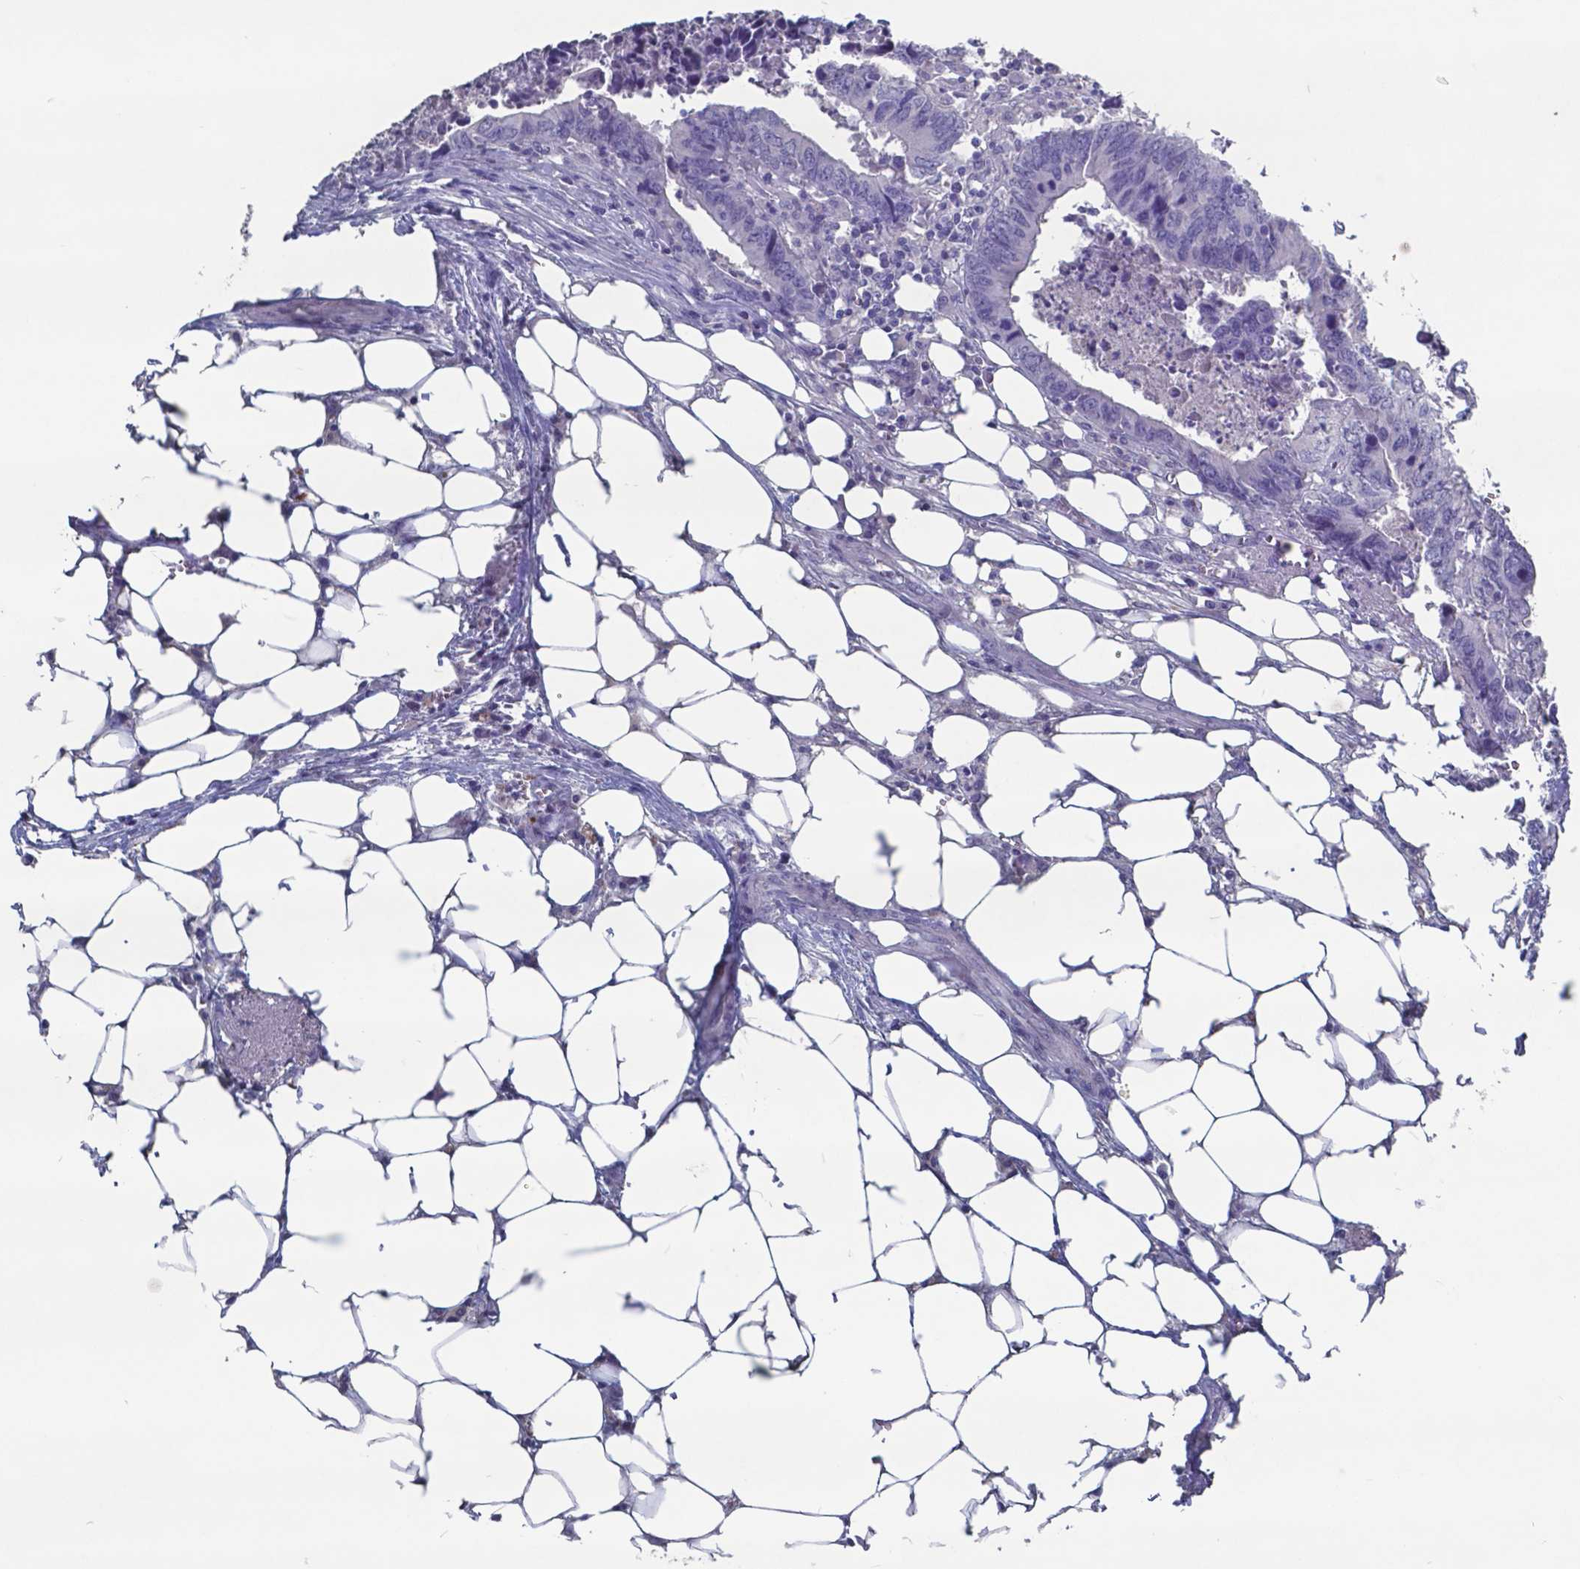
{"staining": {"intensity": "negative", "quantity": "none", "location": "none"}, "tissue": "colorectal cancer", "cell_type": "Tumor cells", "image_type": "cancer", "snomed": [{"axis": "morphology", "description": "Adenocarcinoma, NOS"}, {"axis": "topography", "description": "Colon"}], "caption": "Immunohistochemistry (IHC) of human adenocarcinoma (colorectal) displays no staining in tumor cells. The staining was performed using DAB (3,3'-diaminobenzidine) to visualize the protein expression in brown, while the nuclei were stained in blue with hematoxylin (Magnification: 20x).", "gene": "TTR", "patient": {"sex": "female", "age": 82}}